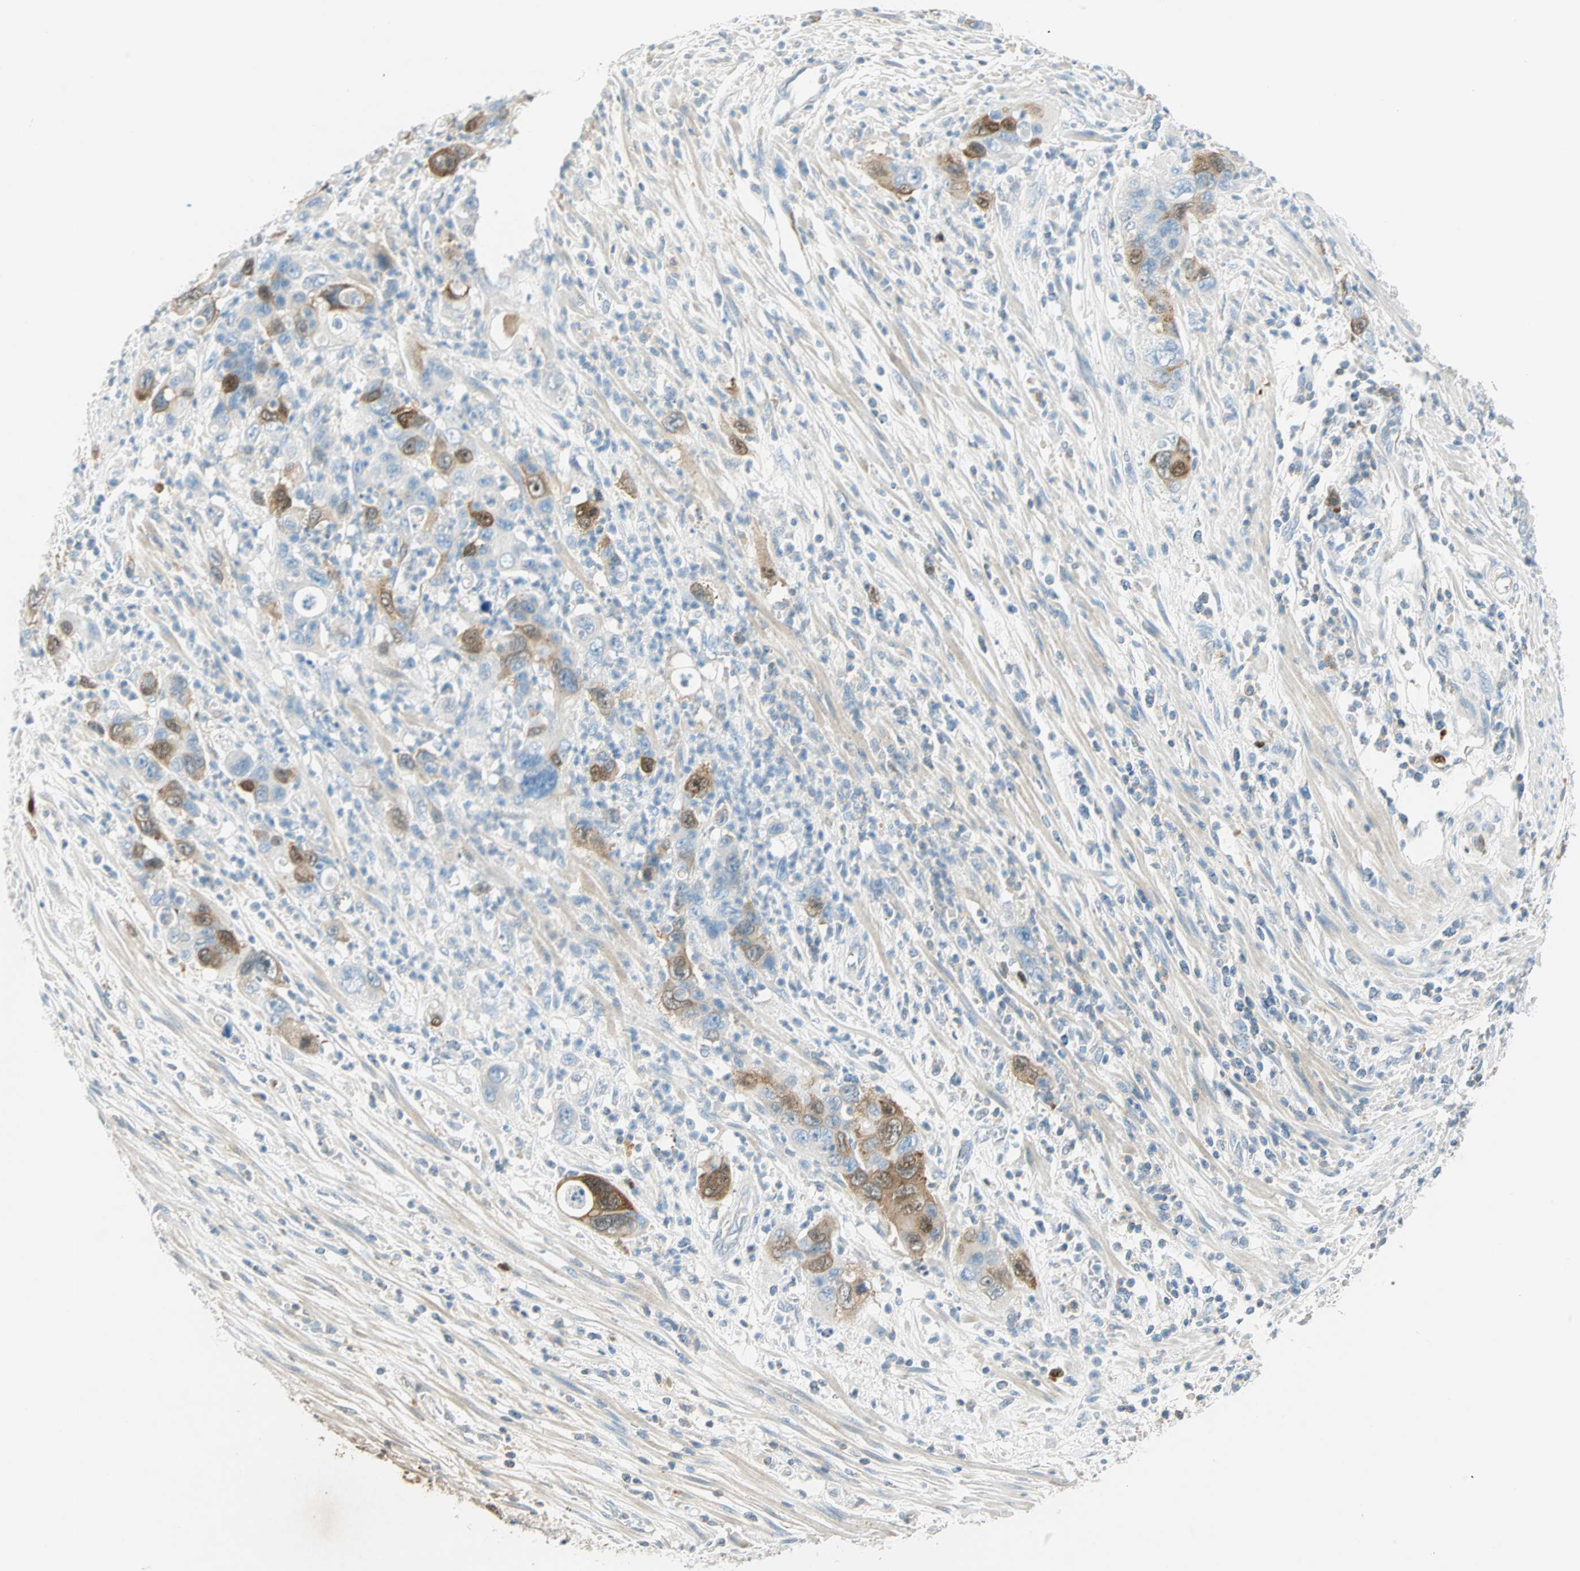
{"staining": {"intensity": "moderate", "quantity": "<25%", "location": "cytoplasmic/membranous,nuclear"}, "tissue": "pancreatic cancer", "cell_type": "Tumor cells", "image_type": "cancer", "snomed": [{"axis": "morphology", "description": "Adenocarcinoma, NOS"}, {"axis": "topography", "description": "Pancreas"}], "caption": "Immunohistochemistry micrograph of neoplastic tissue: human pancreatic adenocarcinoma stained using IHC reveals low levels of moderate protein expression localized specifically in the cytoplasmic/membranous and nuclear of tumor cells, appearing as a cytoplasmic/membranous and nuclear brown color.", "gene": "PTTG1", "patient": {"sex": "female", "age": 71}}